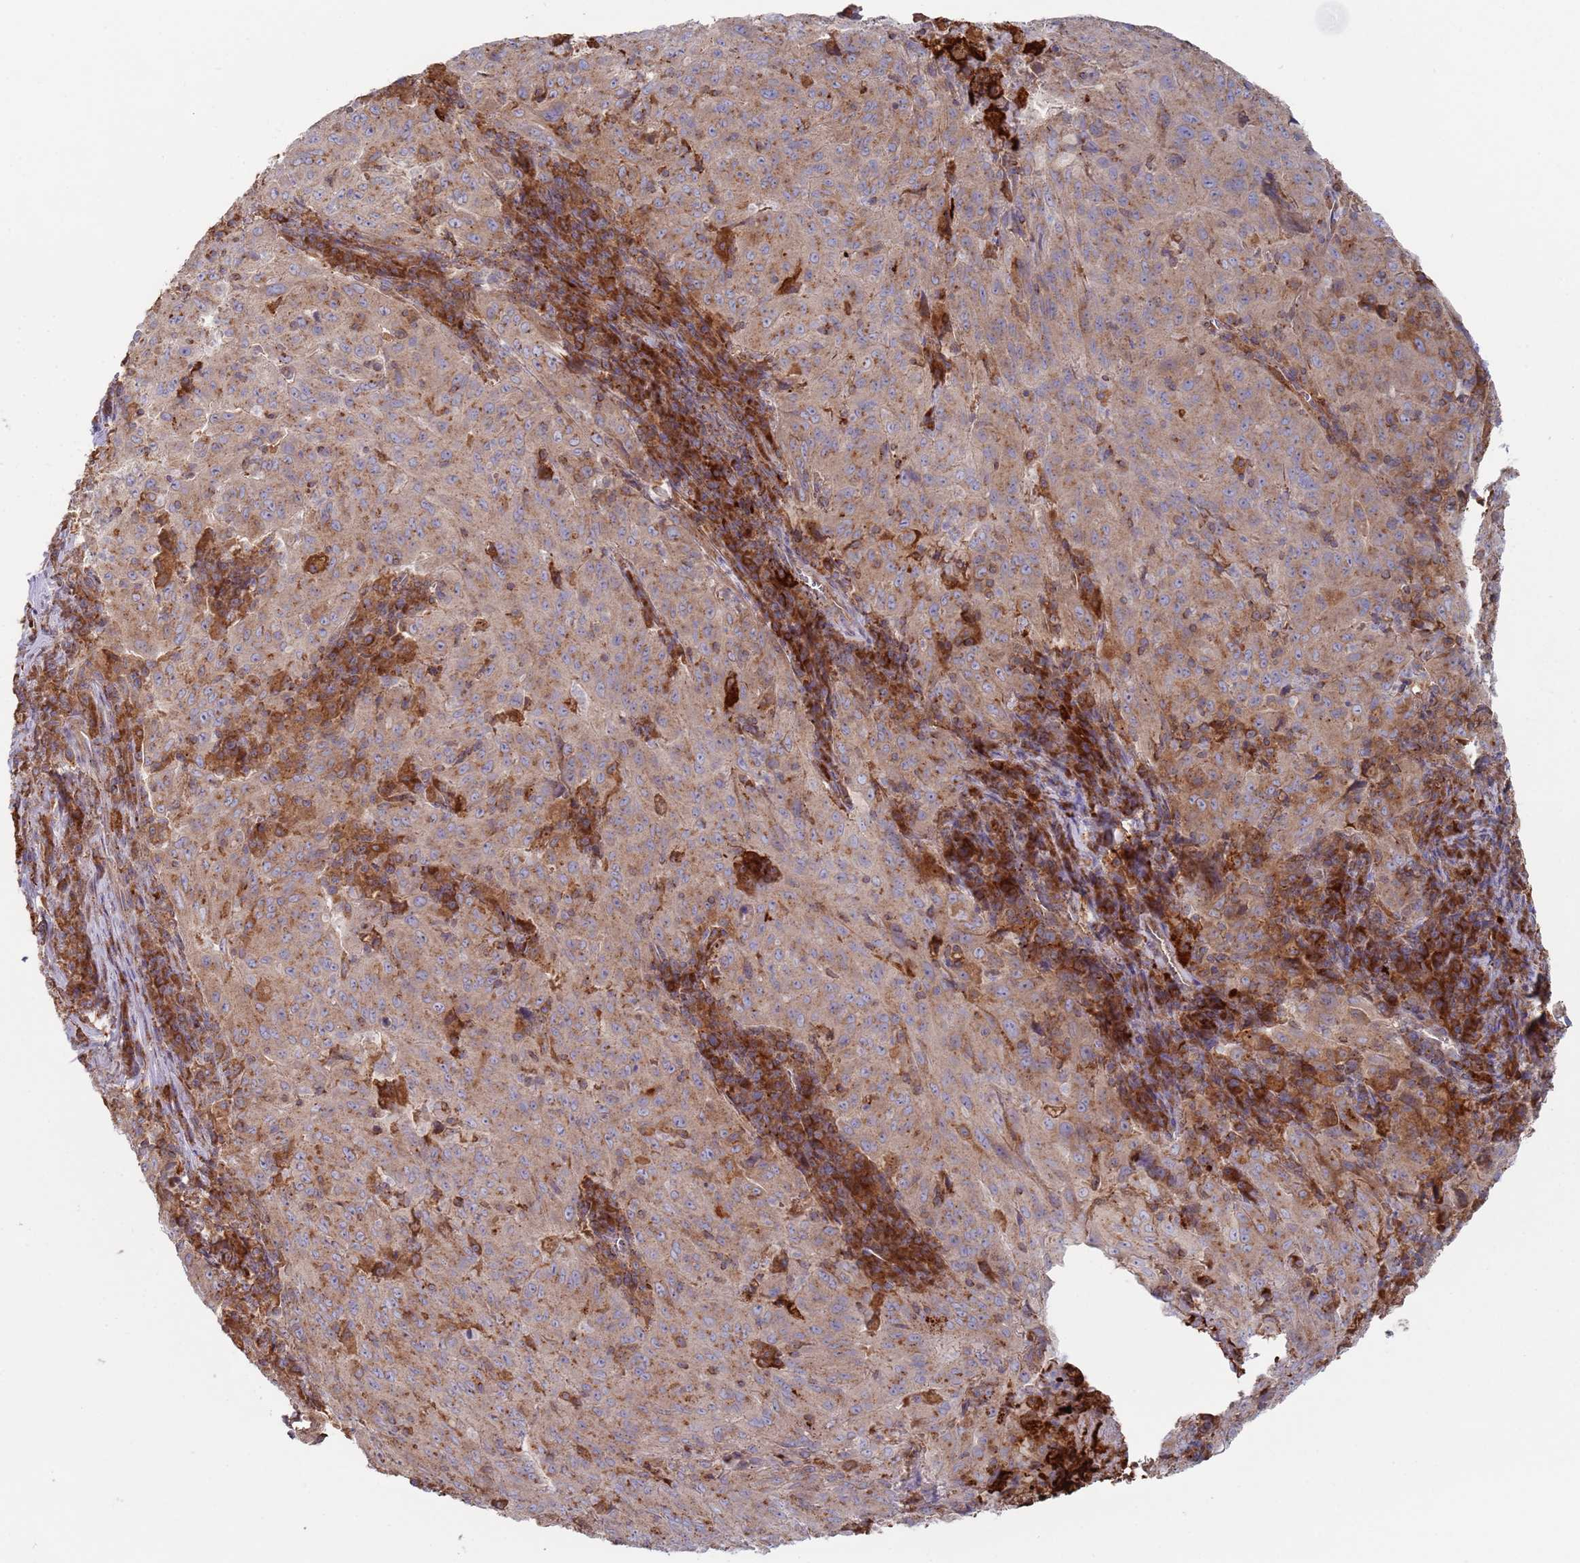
{"staining": {"intensity": "weak", "quantity": "<25%", "location": "cytoplasmic/membranous"}, "tissue": "pancreatic cancer", "cell_type": "Tumor cells", "image_type": "cancer", "snomed": [{"axis": "morphology", "description": "Adenocarcinoma, NOS"}, {"axis": "topography", "description": "Pancreas"}], "caption": "Tumor cells show no significant expression in adenocarcinoma (pancreatic). (DAB (3,3'-diaminobenzidine) immunohistochemistry (IHC) visualized using brightfield microscopy, high magnification).", "gene": "MALRD1", "patient": {"sex": "male", "age": 63}}